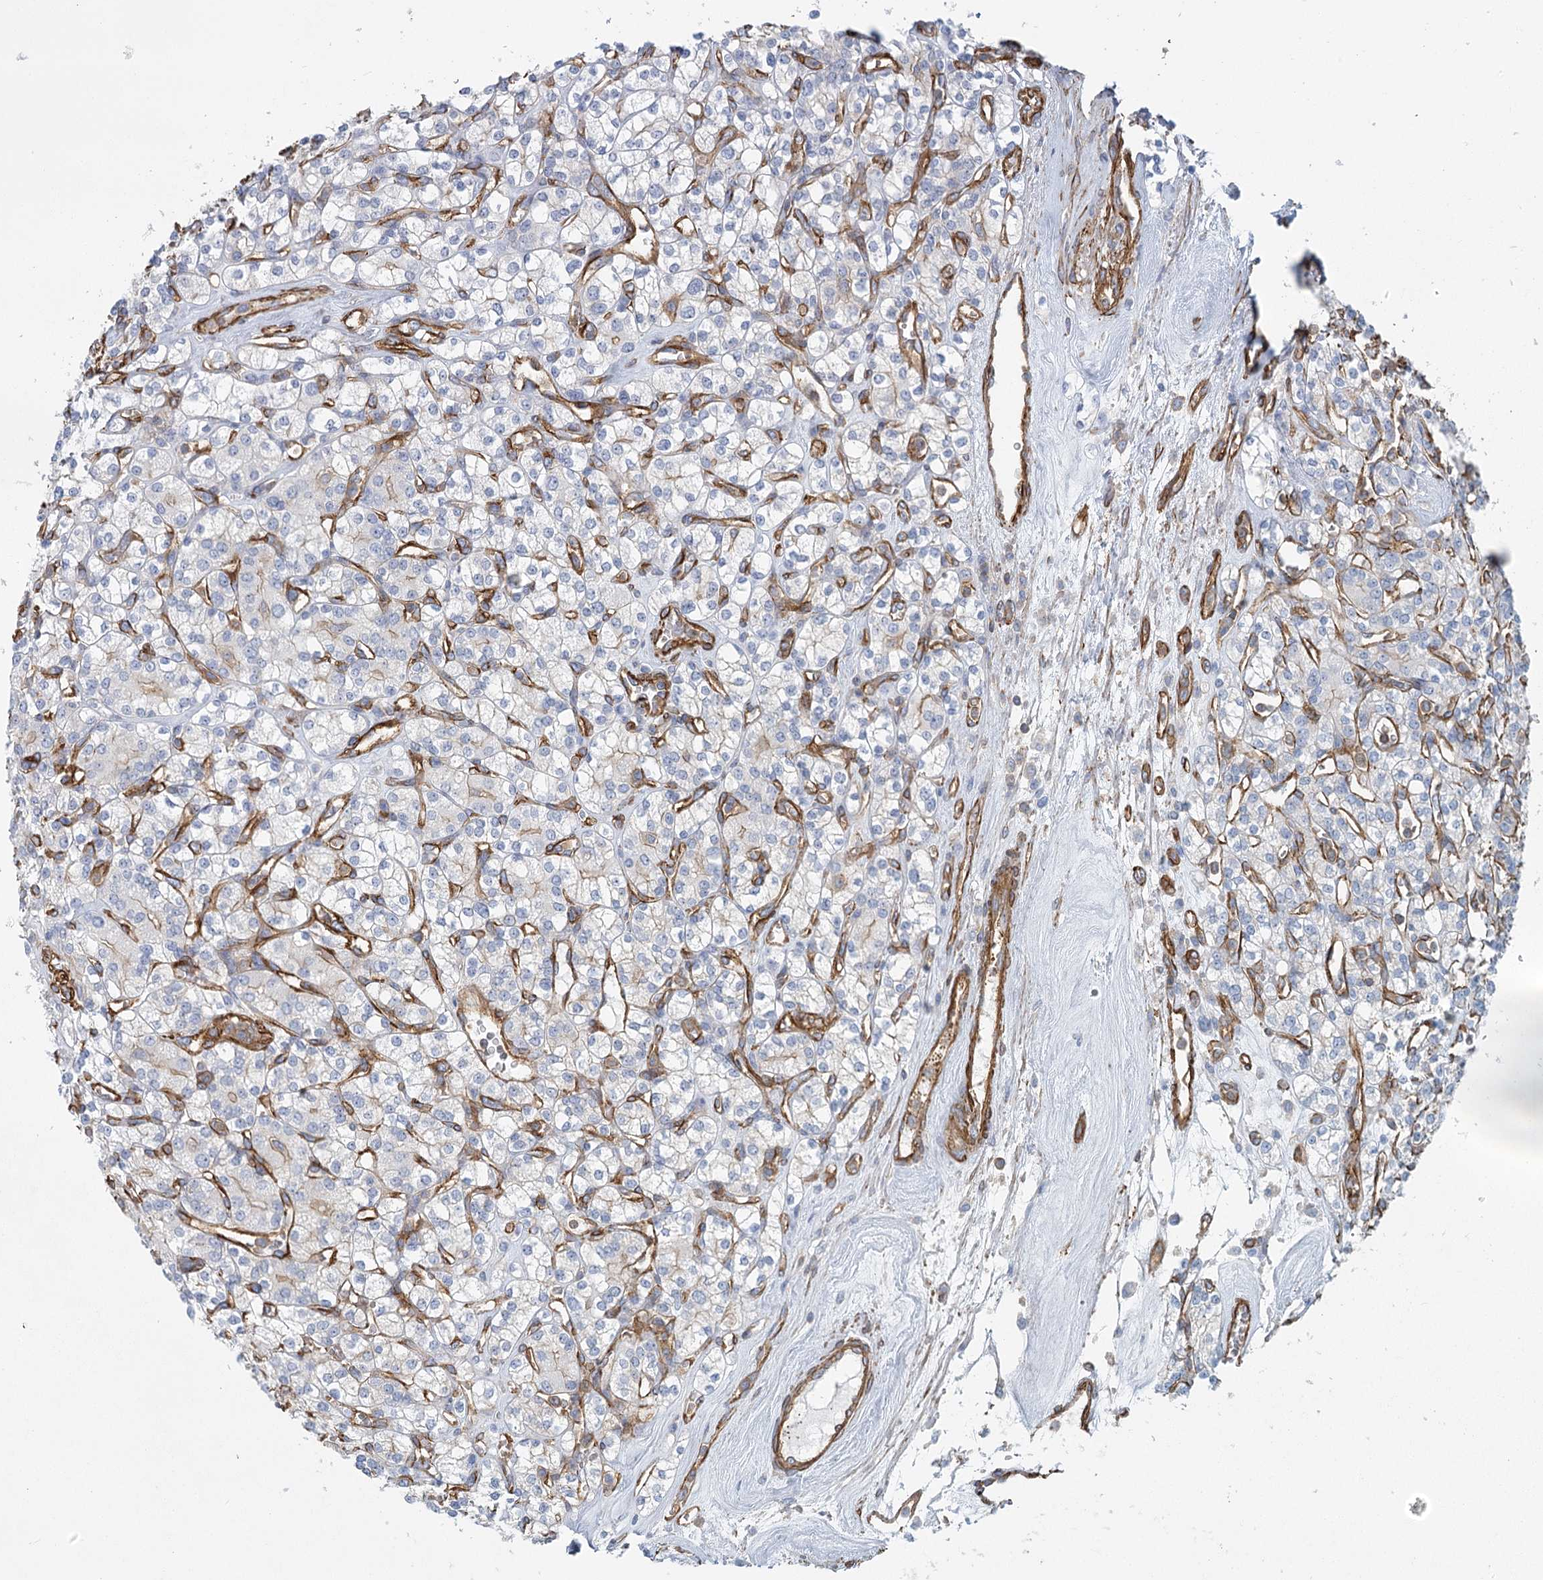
{"staining": {"intensity": "negative", "quantity": "none", "location": "none"}, "tissue": "renal cancer", "cell_type": "Tumor cells", "image_type": "cancer", "snomed": [{"axis": "morphology", "description": "Adenocarcinoma, NOS"}, {"axis": "topography", "description": "Kidney"}], "caption": "There is no significant staining in tumor cells of renal cancer (adenocarcinoma).", "gene": "IFT46", "patient": {"sex": "male", "age": 77}}